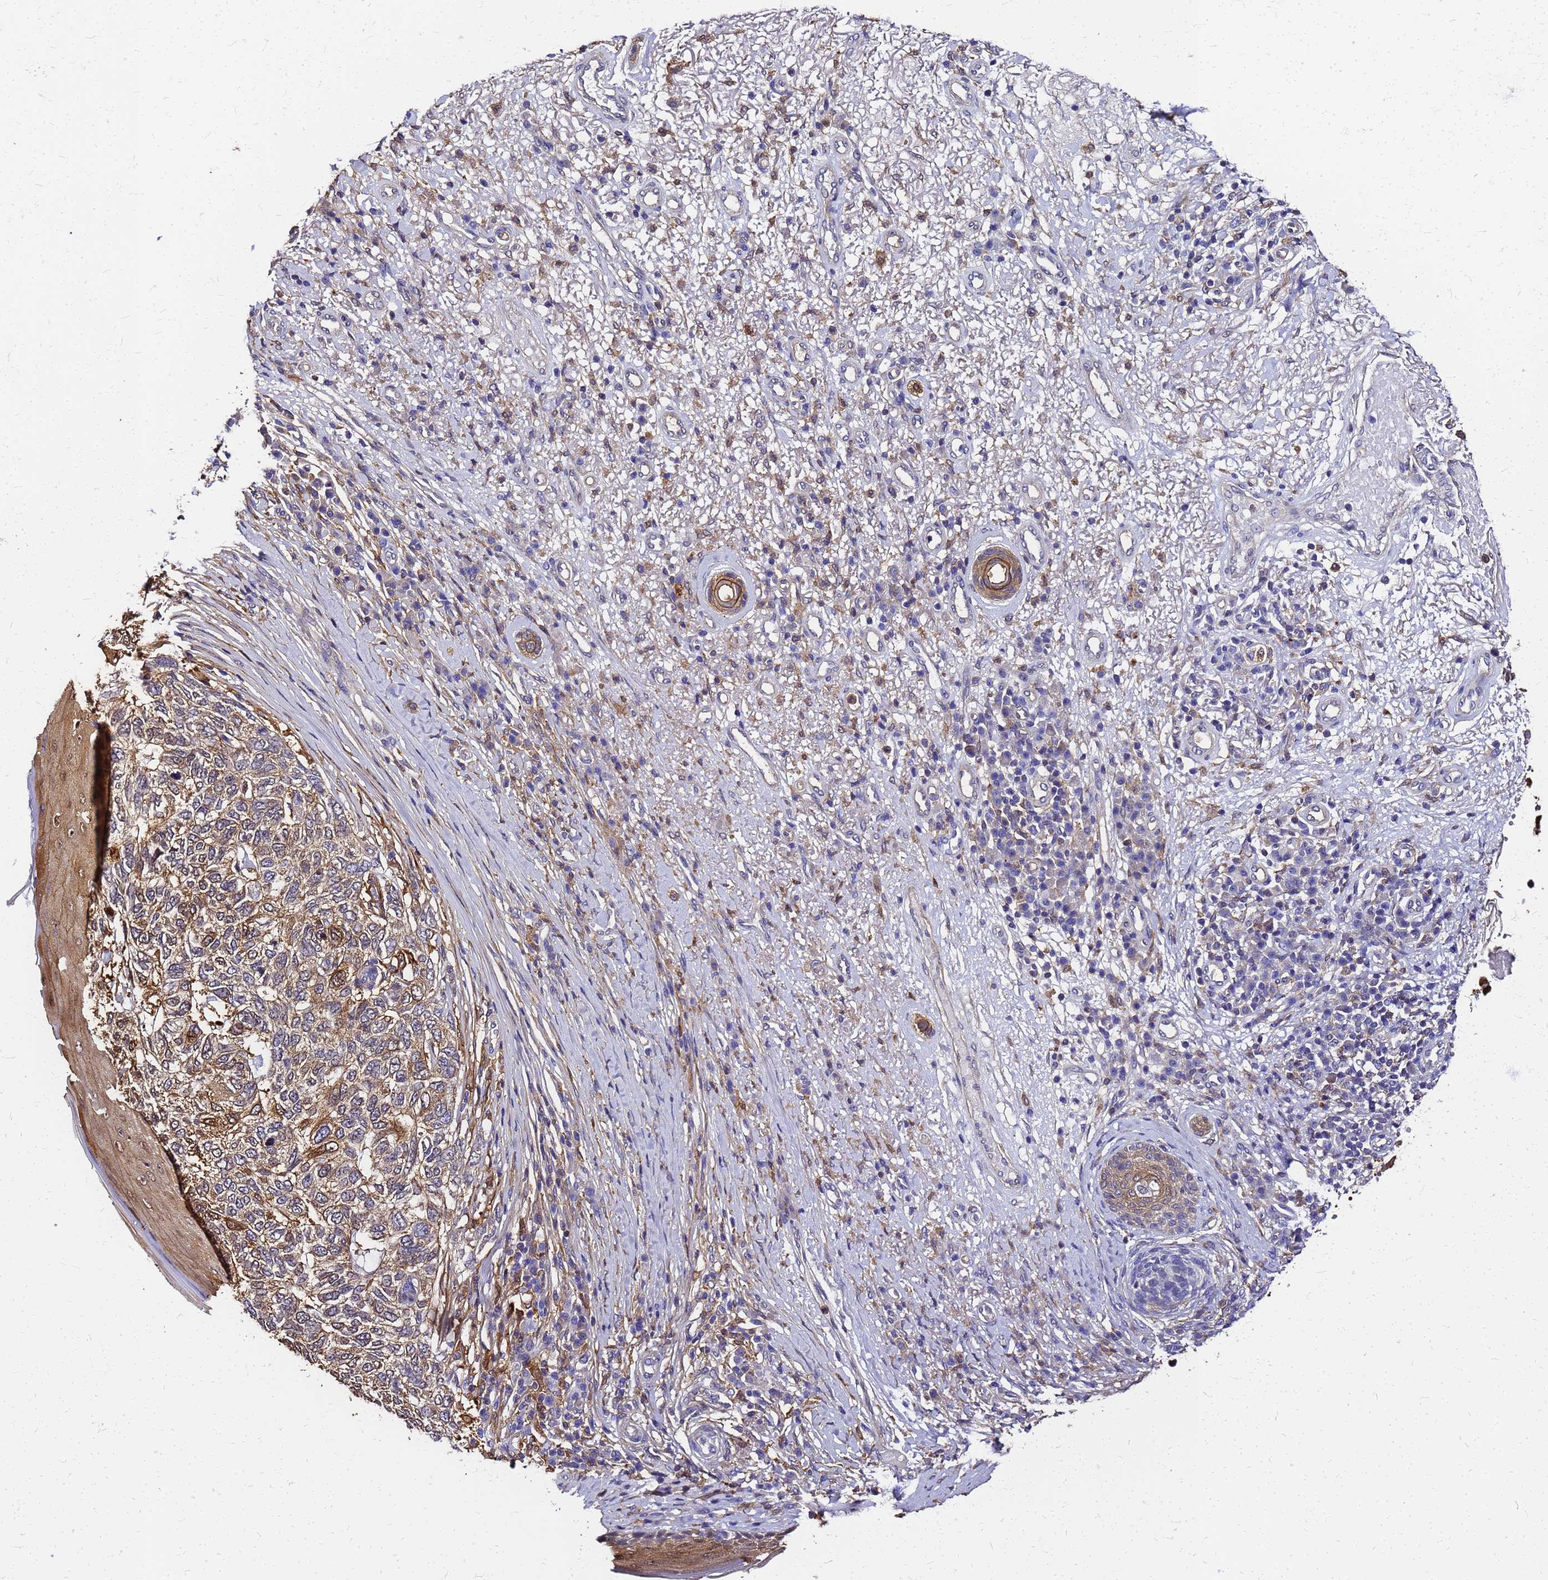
{"staining": {"intensity": "moderate", "quantity": "25%-75%", "location": "cytoplasmic/membranous,nuclear"}, "tissue": "skin cancer", "cell_type": "Tumor cells", "image_type": "cancer", "snomed": [{"axis": "morphology", "description": "Basal cell carcinoma"}, {"axis": "topography", "description": "Skin"}], "caption": "Immunohistochemistry (IHC) staining of skin cancer (basal cell carcinoma), which shows medium levels of moderate cytoplasmic/membranous and nuclear positivity in about 25%-75% of tumor cells indicating moderate cytoplasmic/membranous and nuclear protein staining. The staining was performed using DAB (brown) for protein detection and nuclei were counterstained in hematoxylin (blue).", "gene": "S100A11", "patient": {"sex": "female", "age": 65}}